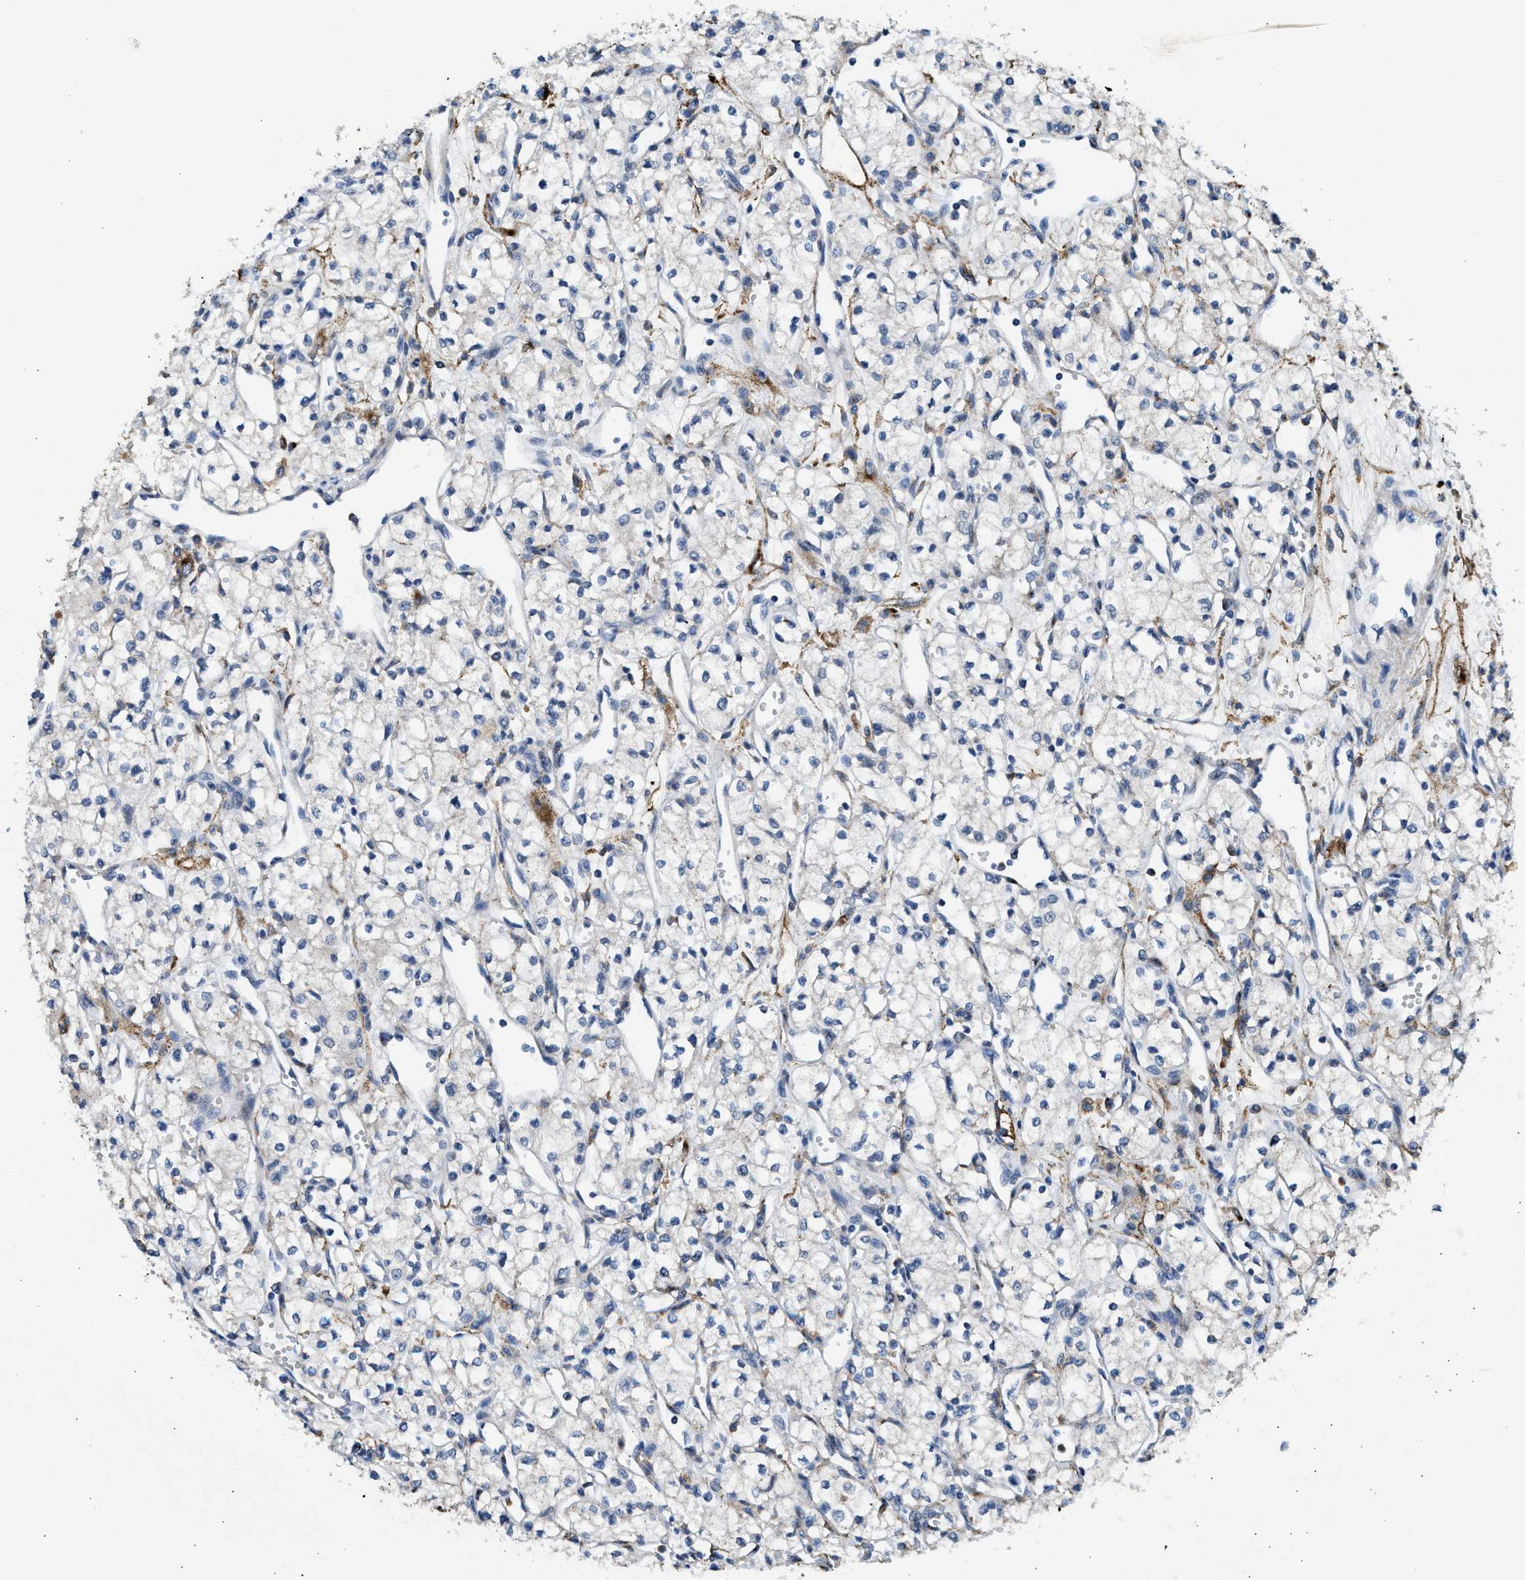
{"staining": {"intensity": "negative", "quantity": "none", "location": "none"}, "tissue": "renal cancer", "cell_type": "Tumor cells", "image_type": "cancer", "snomed": [{"axis": "morphology", "description": "Adenocarcinoma, NOS"}, {"axis": "topography", "description": "Kidney"}], "caption": "High magnification brightfield microscopy of renal cancer (adenocarcinoma) stained with DAB (brown) and counterstained with hematoxylin (blue): tumor cells show no significant staining.", "gene": "LRP1", "patient": {"sex": "male", "age": 59}}